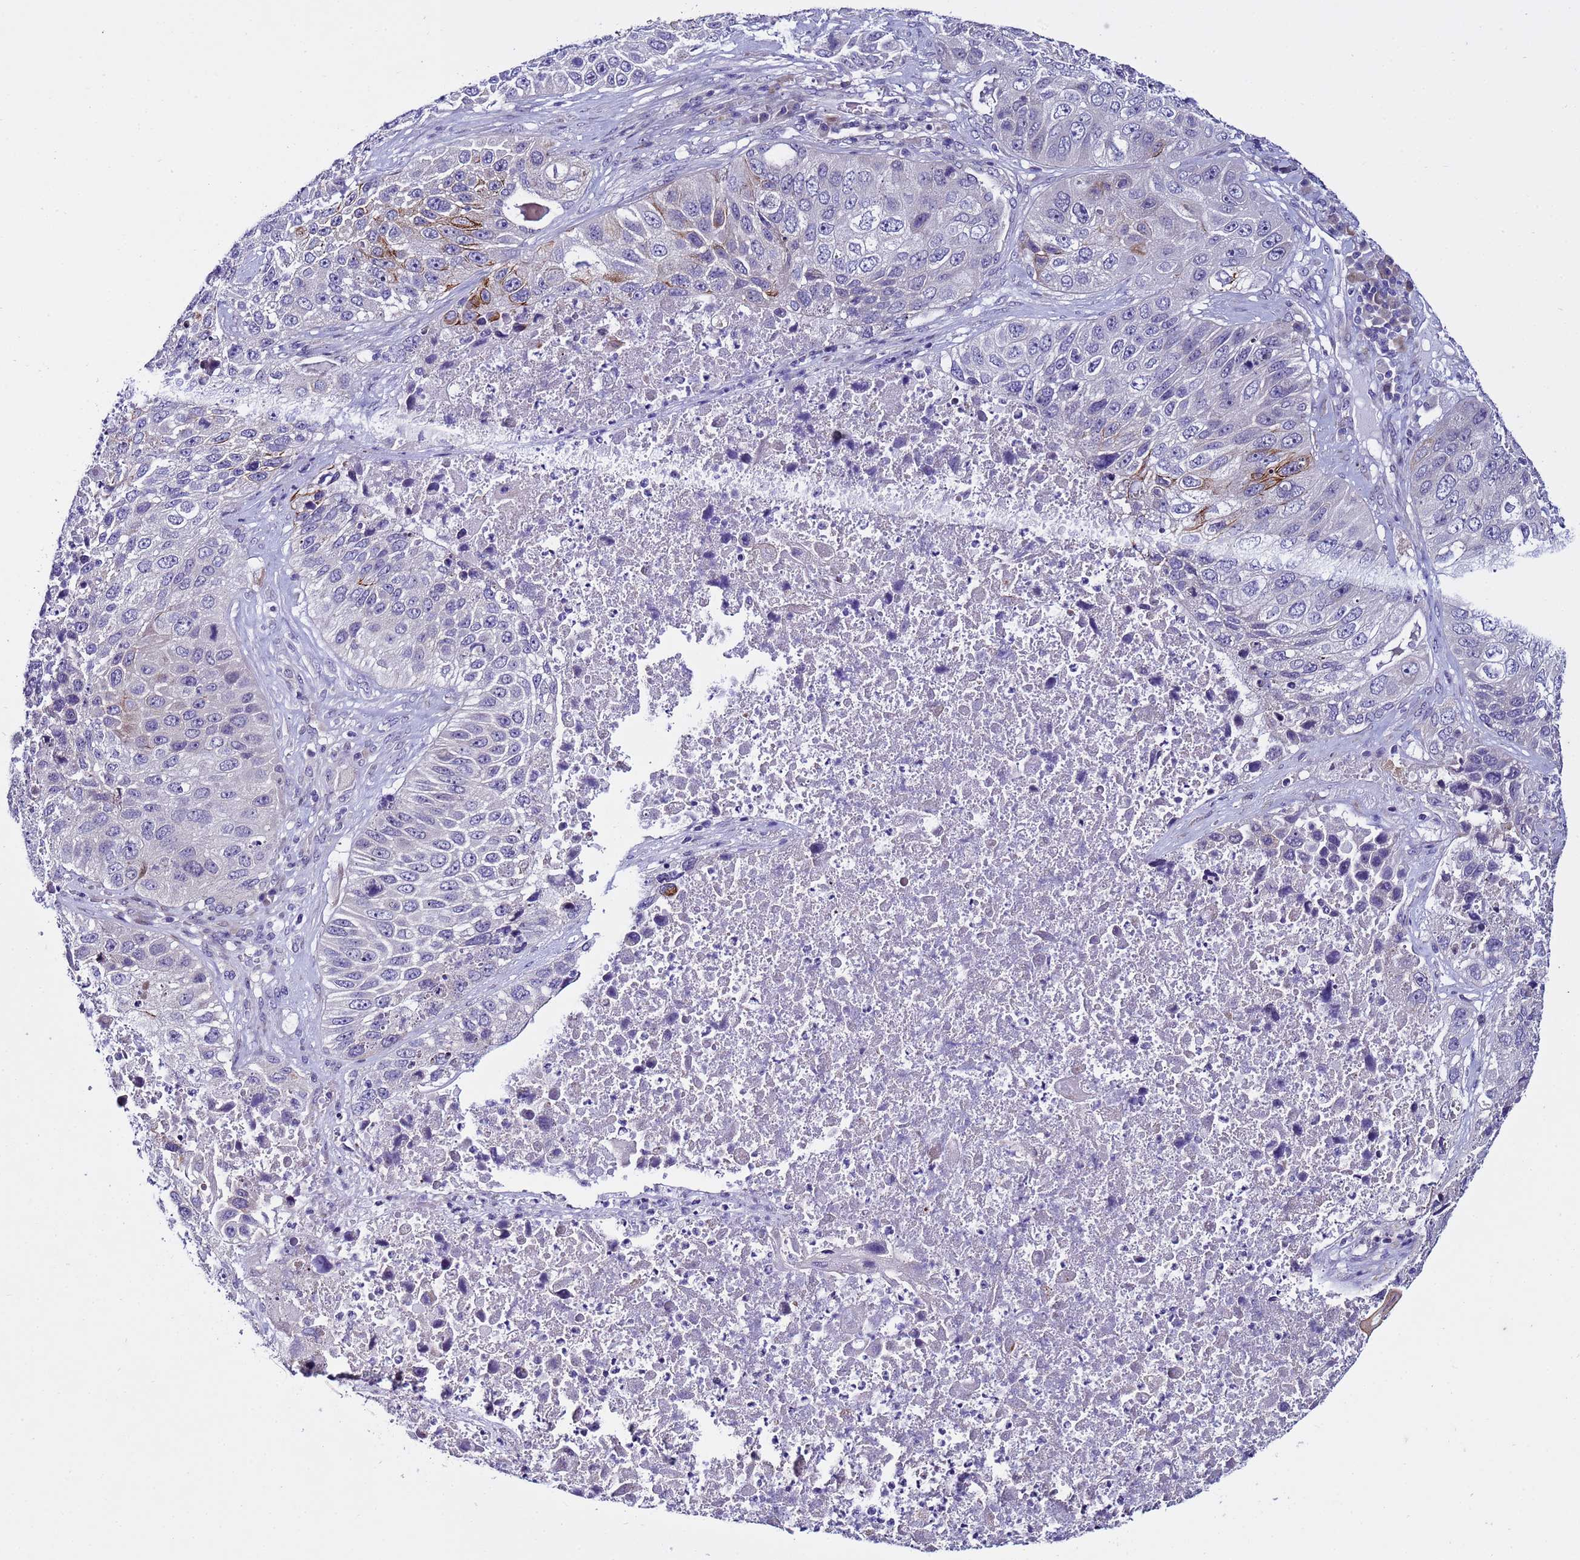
{"staining": {"intensity": "moderate", "quantity": "<25%", "location": "cytoplasmic/membranous"}, "tissue": "lung cancer", "cell_type": "Tumor cells", "image_type": "cancer", "snomed": [{"axis": "morphology", "description": "Squamous cell carcinoma, NOS"}, {"axis": "topography", "description": "Lung"}], "caption": "A micrograph showing moderate cytoplasmic/membranous positivity in about <25% of tumor cells in lung cancer, as visualized by brown immunohistochemical staining.", "gene": "IGSF11", "patient": {"sex": "male", "age": 61}}